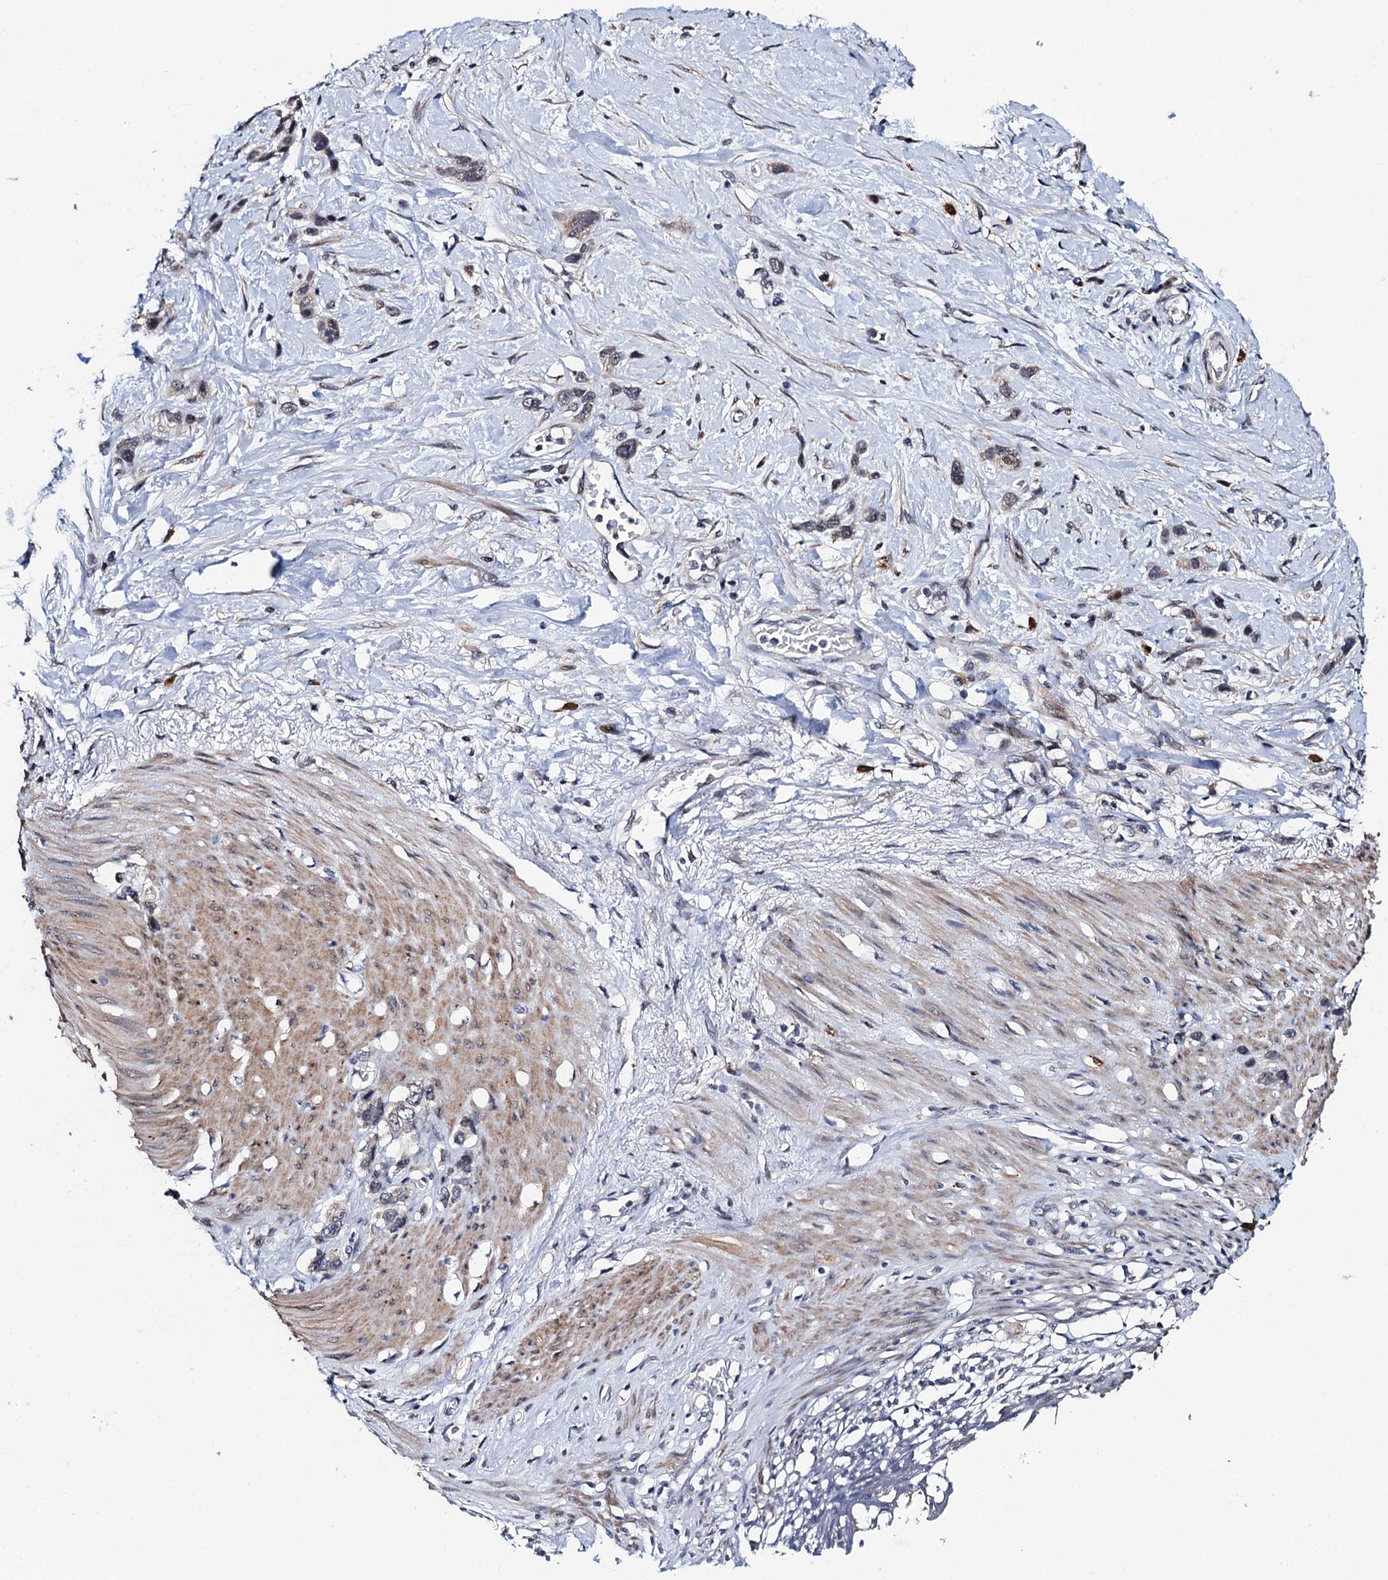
{"staining": {"intensity": "weak", "quantity": "25%-75%", "location": "nuclear"}, "tissue": "stomach cancer", "cell_type": "Tumor cells", "image_type": "cancer", "snomed": [{"axis": "morphology", "description": "Adenocarcinoma, NOS"}, {"axis": "morphology", "description": "Adenocarcinoma, High grade"}, {"axis": "topography", "description": "Stomach, upper"}, {"axis": "topography", "description": "Stomach, lower"}], "caption": "Stomach adenocarcinoma stained for a protein (brown) displays weak nuclear positive expression in approximately 25%-75% of tumor cells.", "gene": "FAM222A", "patient": {"sex": "female", "age": 65}}